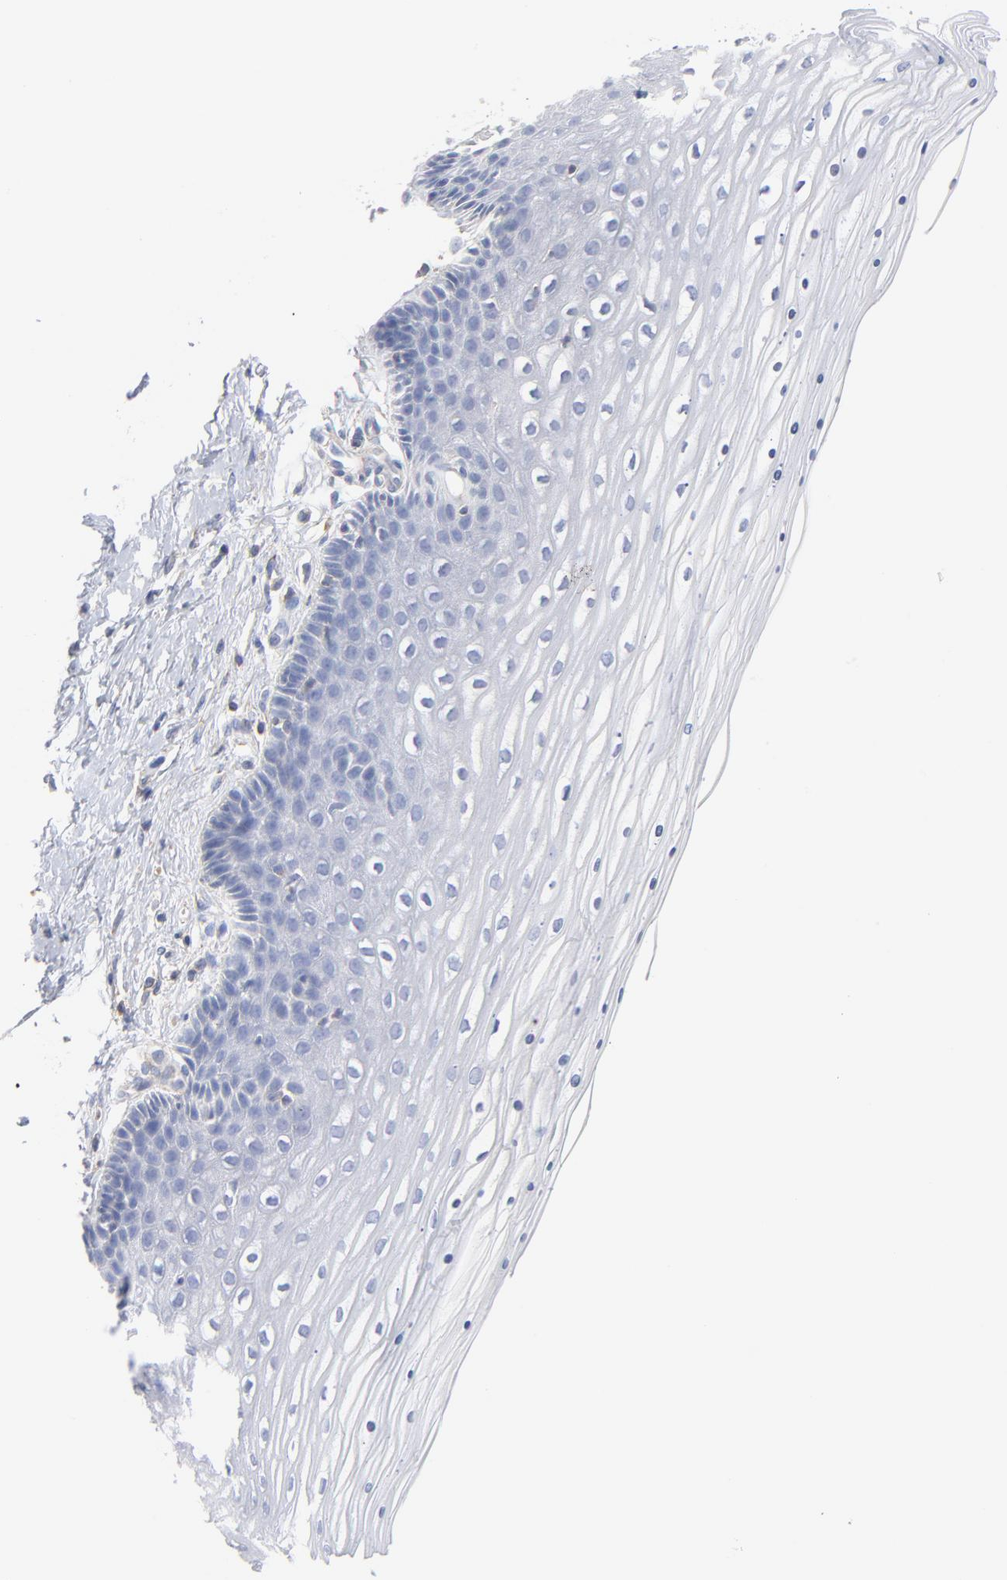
{"staining": {"intensity": "negative", "quantity": "none", "location": "none"}, "tissue": "cervix", "cell_type": "Glandular cells", "image_type": "normal", "snomed": [{"axis": "morphology", "description": "Normal tissue, NOS"}, {"axis": "topography", "description": "Cervix"}], "caption": "This micrograph is of benign cervix stained with immunohistochemistry to label a protein in brown with the nuclei are counter-stained blue. There is no positivity in glandular cells.", "gene": "SEPTIN11", "patient": {"sex": "female", "age": 39}}